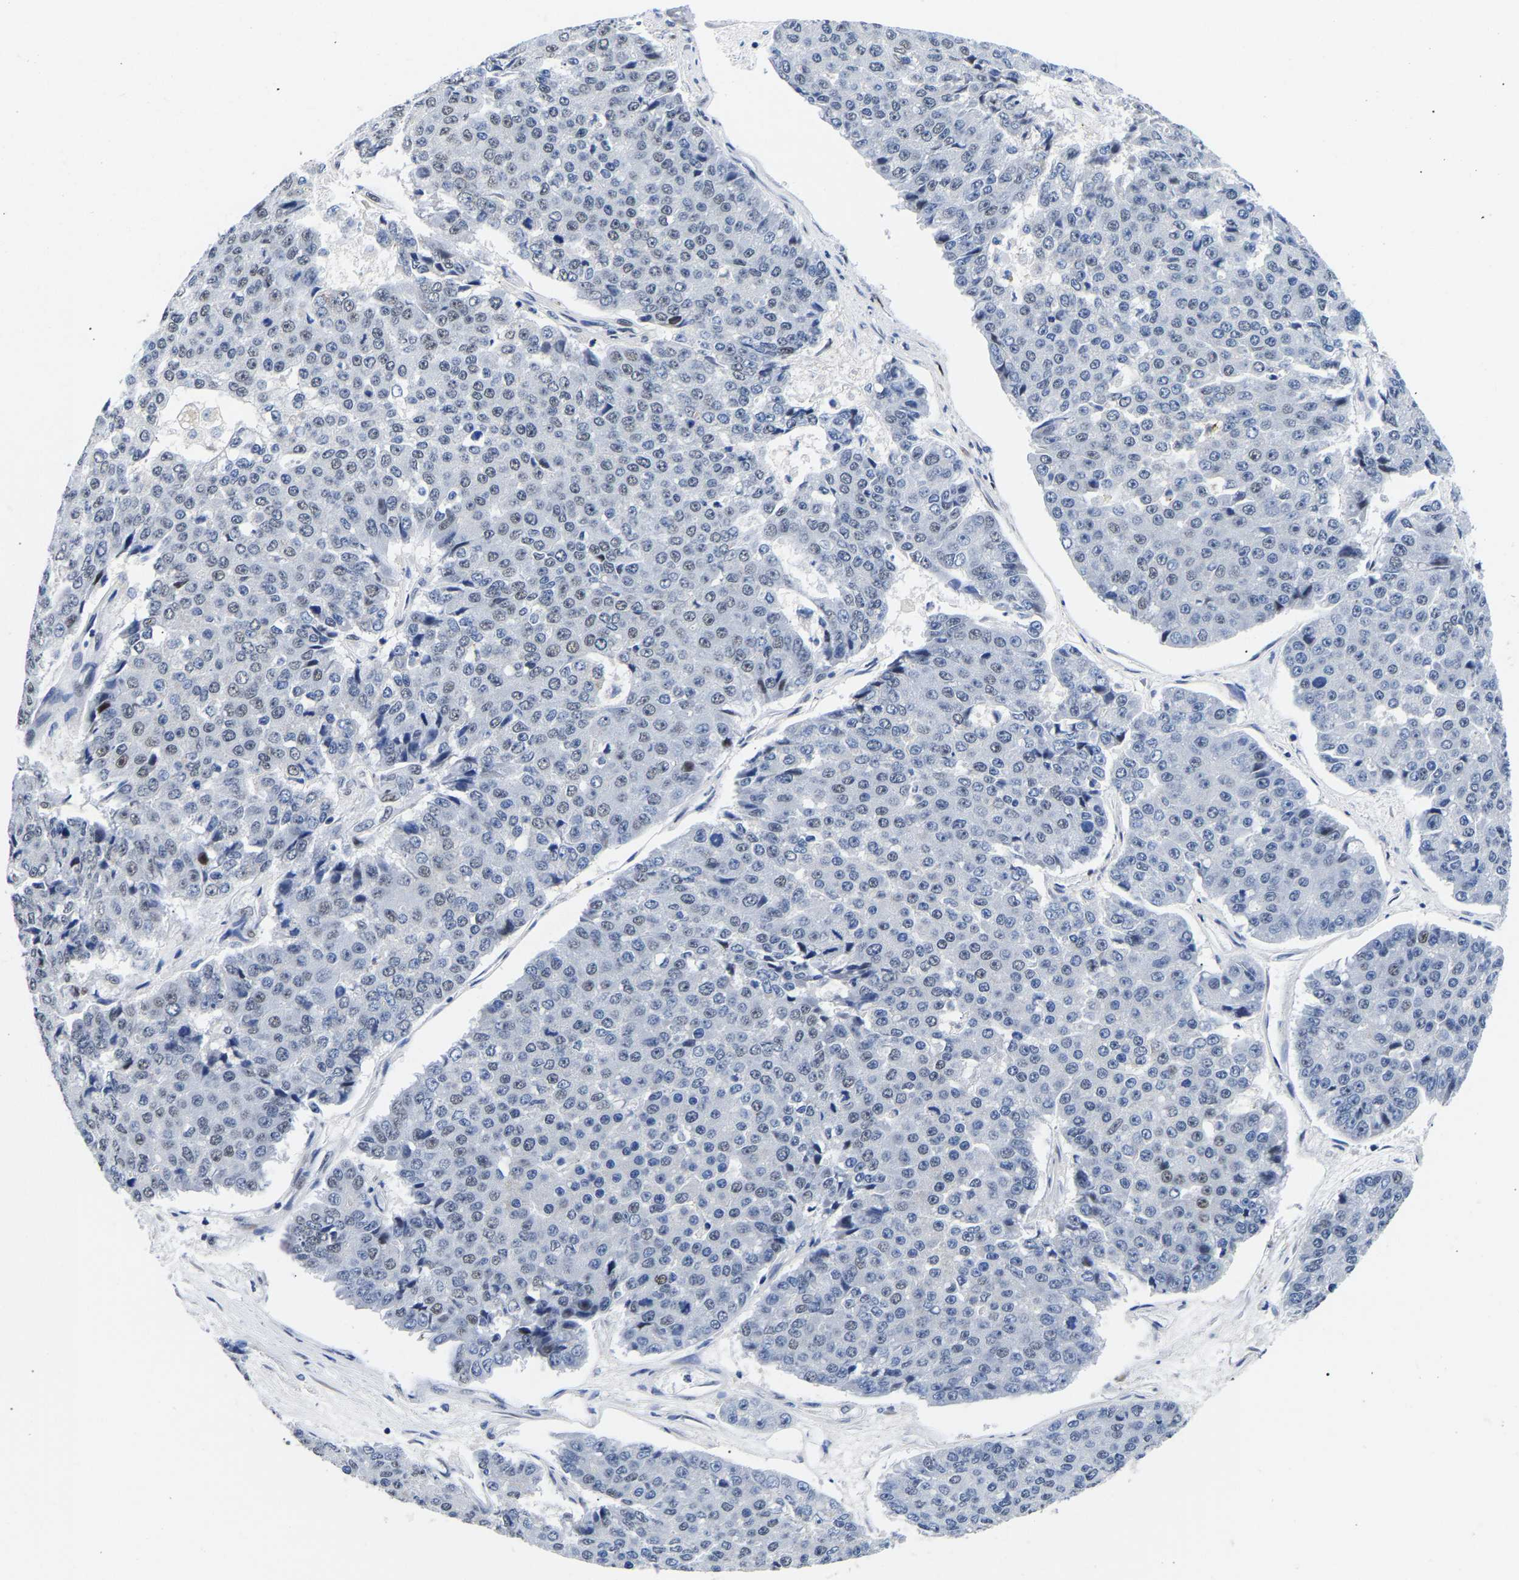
{"staining": {"intensity": "negative", "quantity": "none", "location": "none"}, "tissue": "pancreatic cancer", "cell_type": "Tumor cells", "image_type": "cancer", "snomed": [{"axis": "morphology", "description": "Adenocarcinoma, NOS"}, {"axis": "topography", "description": "Pancreas"}], "caption": "IHC of human pancreatic cancer exhibits no expression in tumor cells.", "gene": "PTRHD1", "patient": {"sex": "male", "age": 50}}